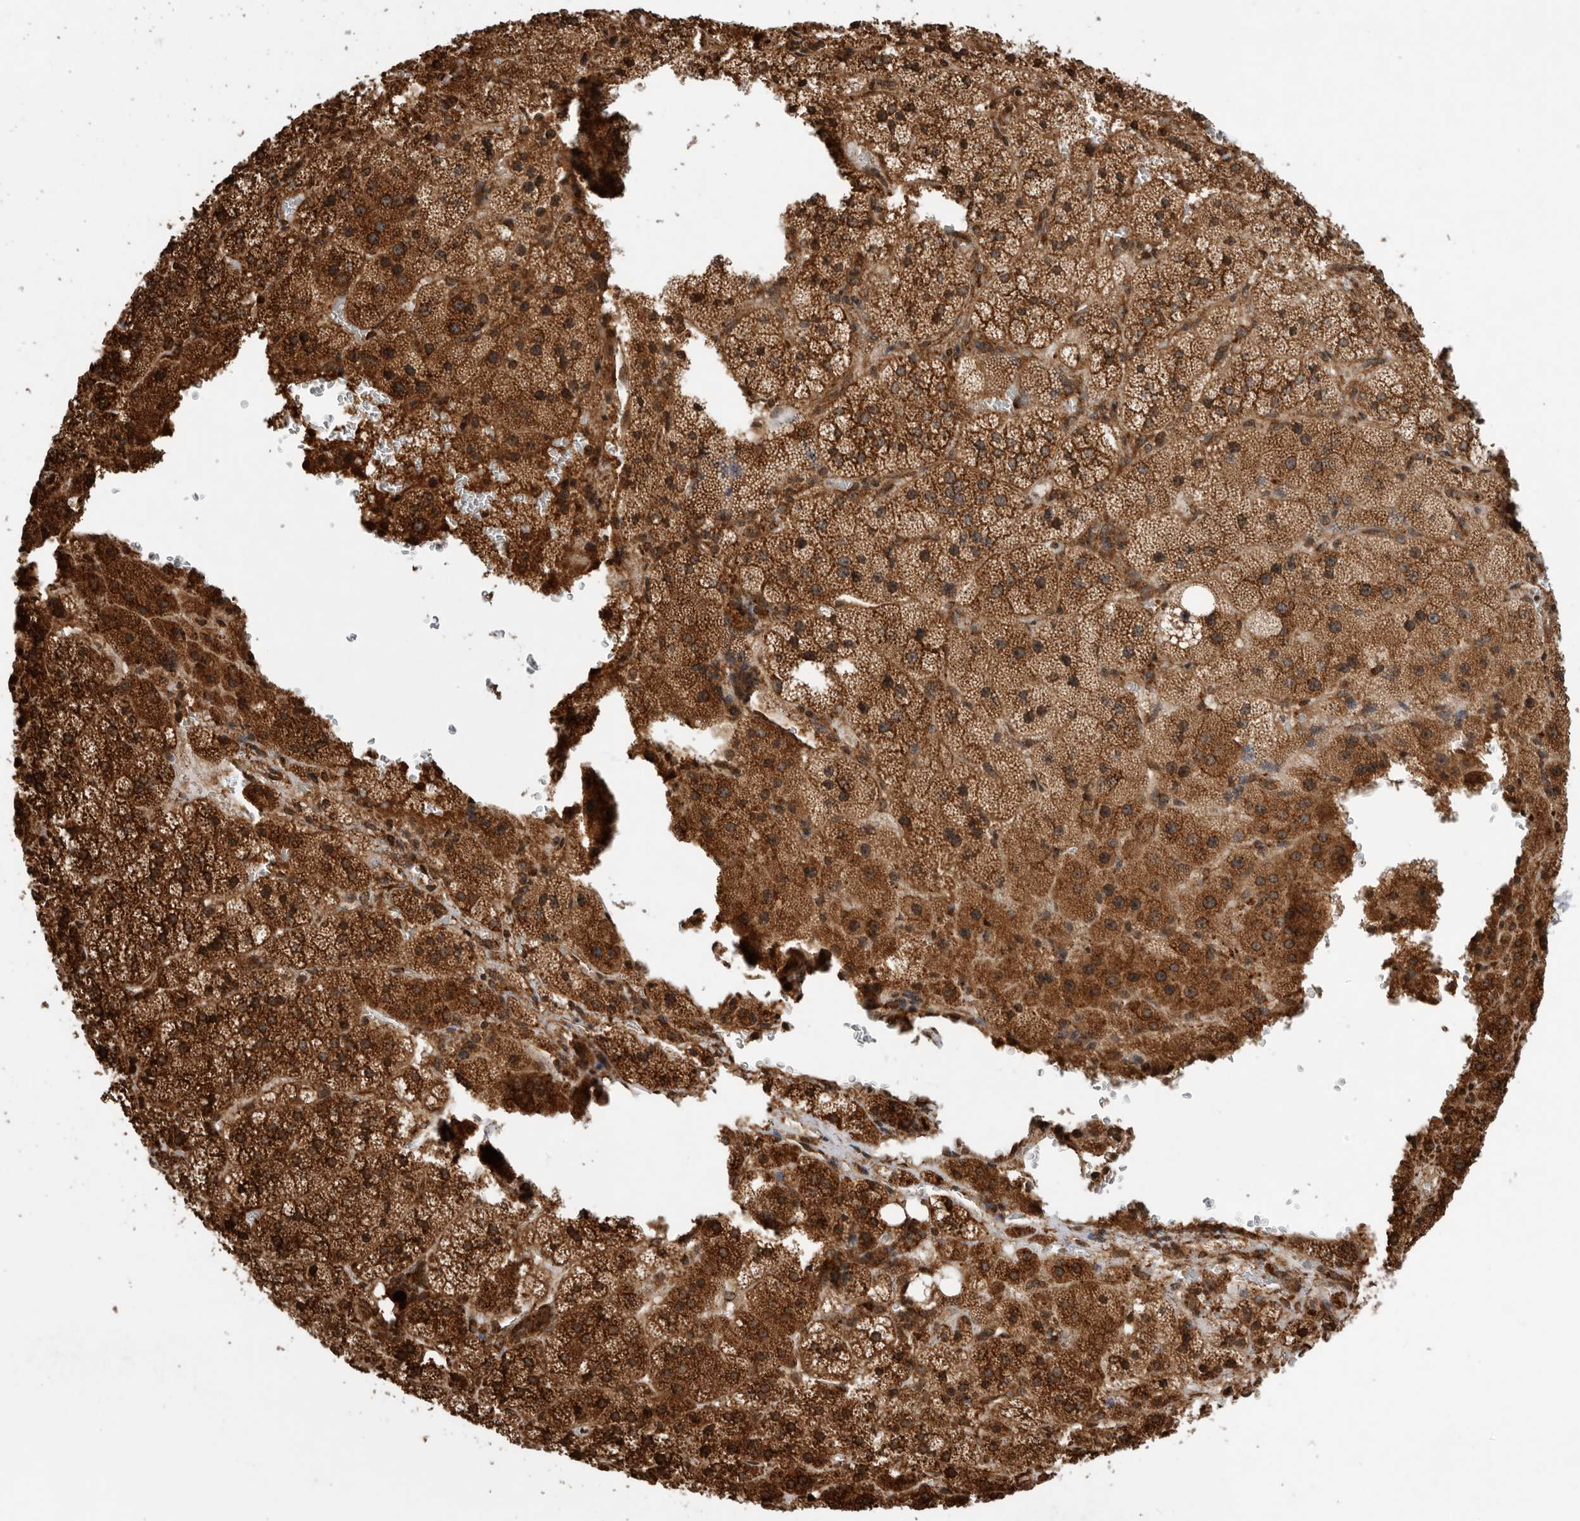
{"staining": {"intensity": "strong", "quantity": ">75%", "location": "cytoplasmic/membranous"}, "tissue": "adrenal gland", "cell_type": "Glandular cells", "image_type": "normal", "snomed": [{"axis": "morphology", "description": "Normal tissue, NOS"}, {"axis": "topography", "description": "Adrenal gland"}], "caption": "There is high levels of strong cytoplasmic/membranous expression in glandular cells of benign adrenal gland, as demonstrated by immunohistochemical staining (brown color).", "gene": "FZD3", "patient": {"sex": "female", "age": 44}}